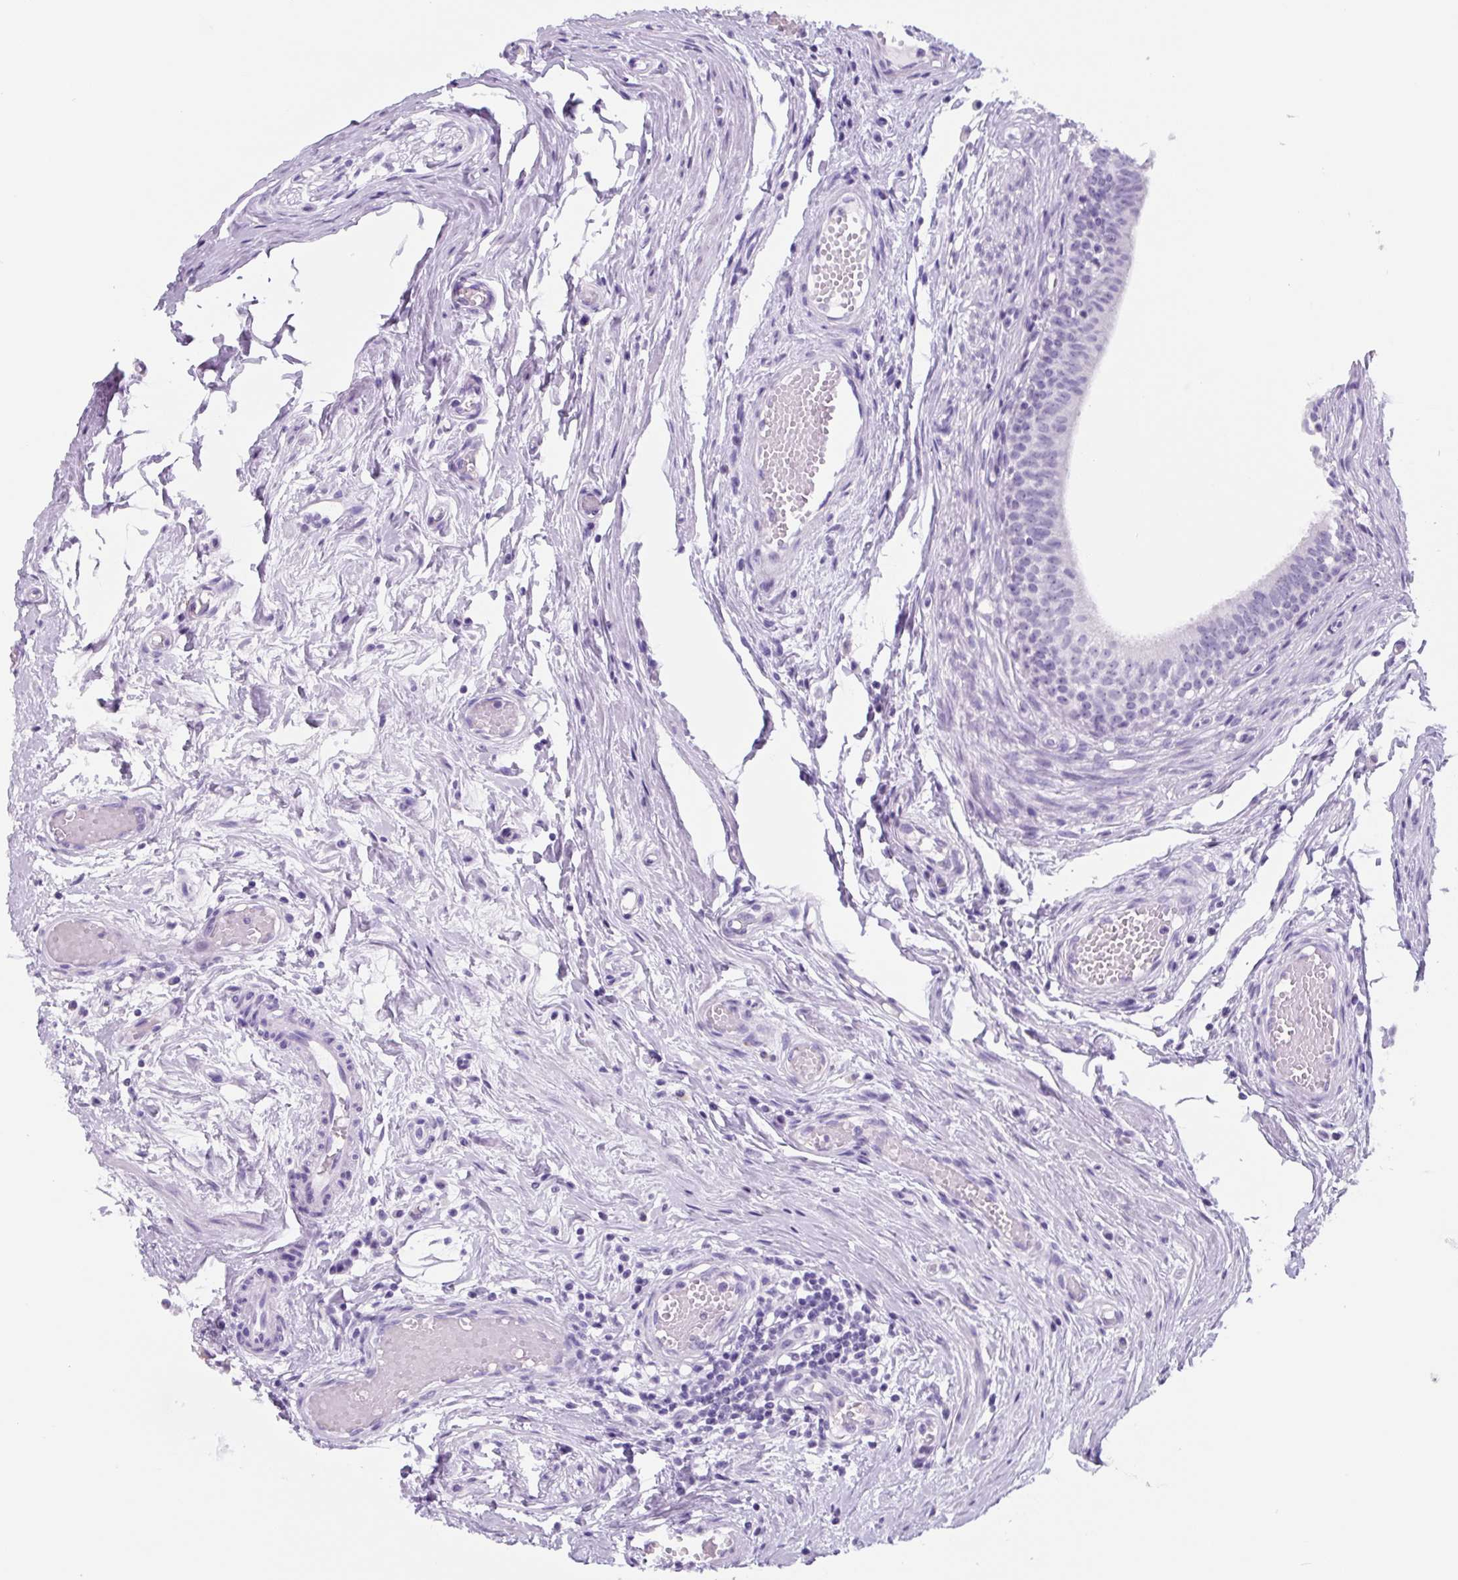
{"staining": {"intensity": "negative", "quantity": "none", "location": "none"}, "tissue": "epididymis", "cell_type": "Glandular cells", "image_type": "normal", "snomed": [{"axis": "morphology", "description": "Normal tissue, NOS"}, {"axis": "topography", "description": "Epididymis, spermatic cord, NOS"}], "caption": "Immunohistochemical staining of normal human epididymis exhibits no significant expression in glandular cells. (DAB IHC visualized using brightfield microscopy, high magnification).", "gene": "TNFRSF8", "patient": {"sex": "male", "age": 22}}